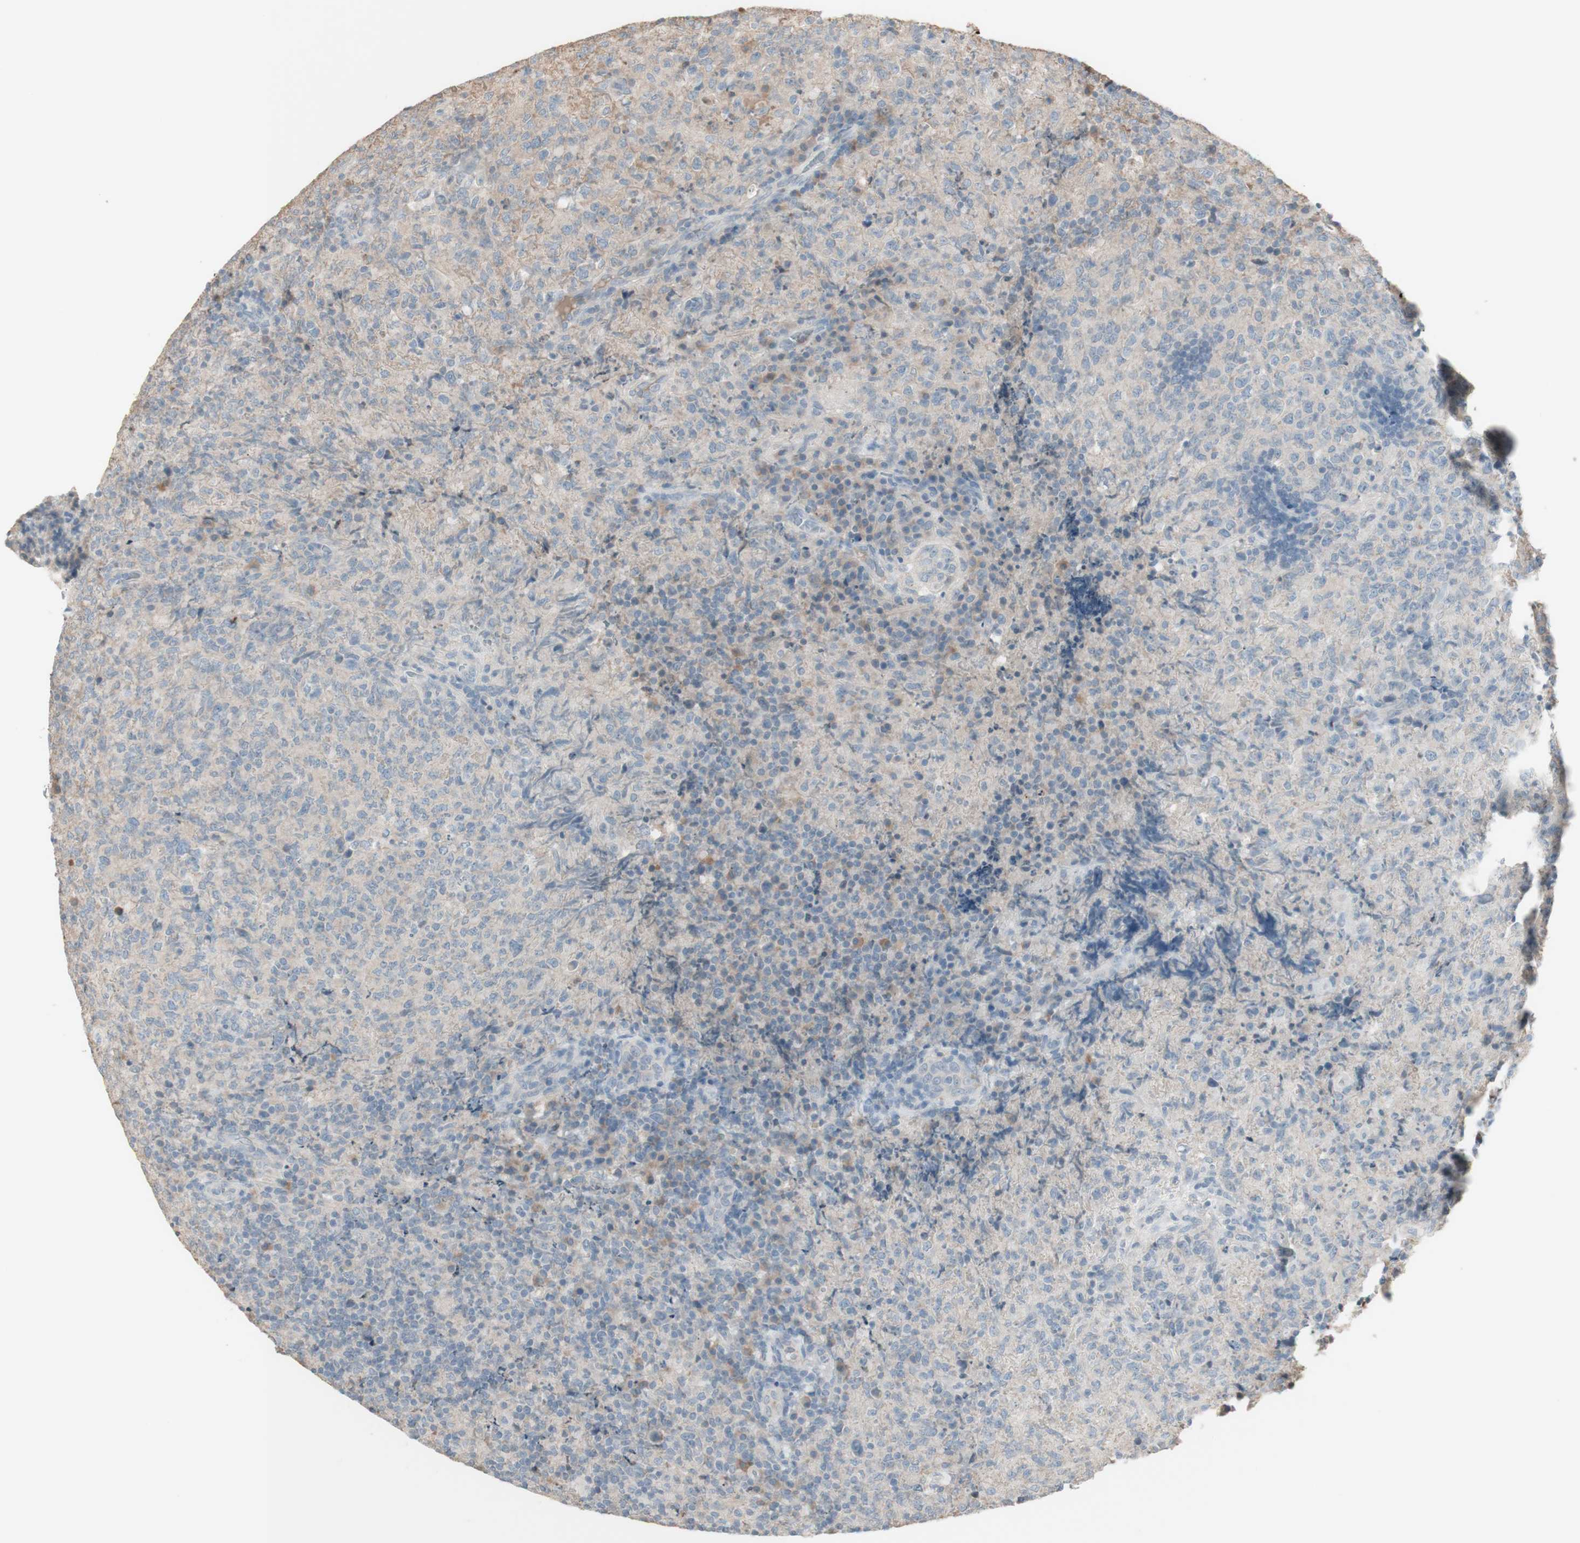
{"staining": {"intensity": "negative", "quantity": "none", "location": "none"}, "tissue": "lymphoma", "cell_type": "Tumor cells", "image_type": "cancer", "snomed": [{"axis": "morphology", "description": "Malignant lymphoma, non-Hodgkin's type, High grade"}, {"axis": "topography", "description": "Tonsil"}], "caption": "The image exhibits no significant positivity in tumor cells of lymphoma.", "gene": "IFNG", "patient": {"sex": "female", "age": 36}}